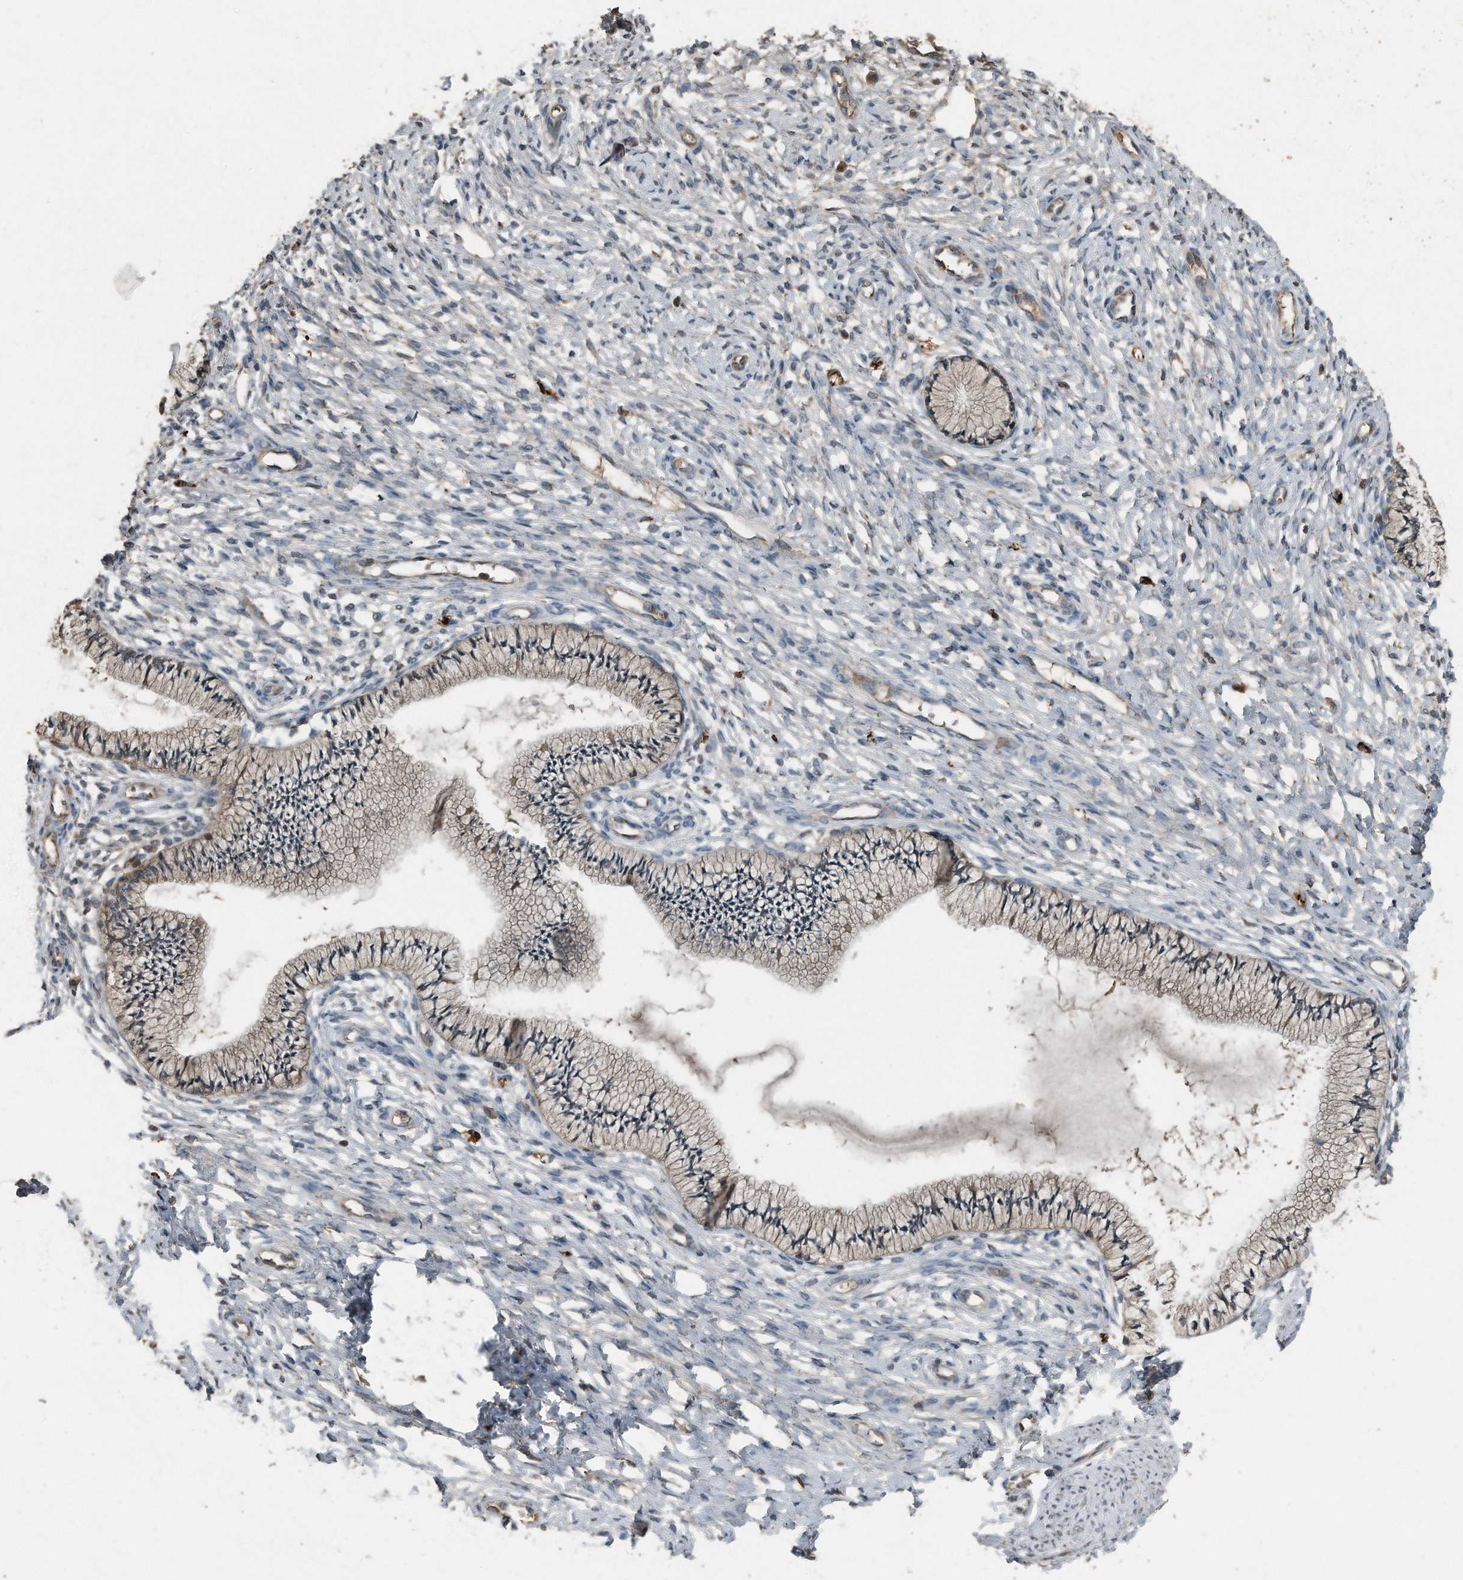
{"staining": {"intensity": "moderate", "quantity": ">75%", "location": "cytoplasmic/membranous"}, "tissue": "cervix", "cell_type": "Glandular cells", "image_type": "normal", "snomed": [{"axis": "morphology", "description": "Normal tissue, NOS"}, {"axis": "topography", "description": "Cervix"}], "caption": "High-power microscopy captured an IHC image of benign cervix, revealing moderate cytoplasmic/membranous positivity in about >75% of glandular cells. The staining was performed using DAB to visualize the protein expression in brown, while the nuclei were stained in blue with hematoxylin (Magnification: 20x).", "gene": "C9", "patient": {"sex": "female", "age": 36}}